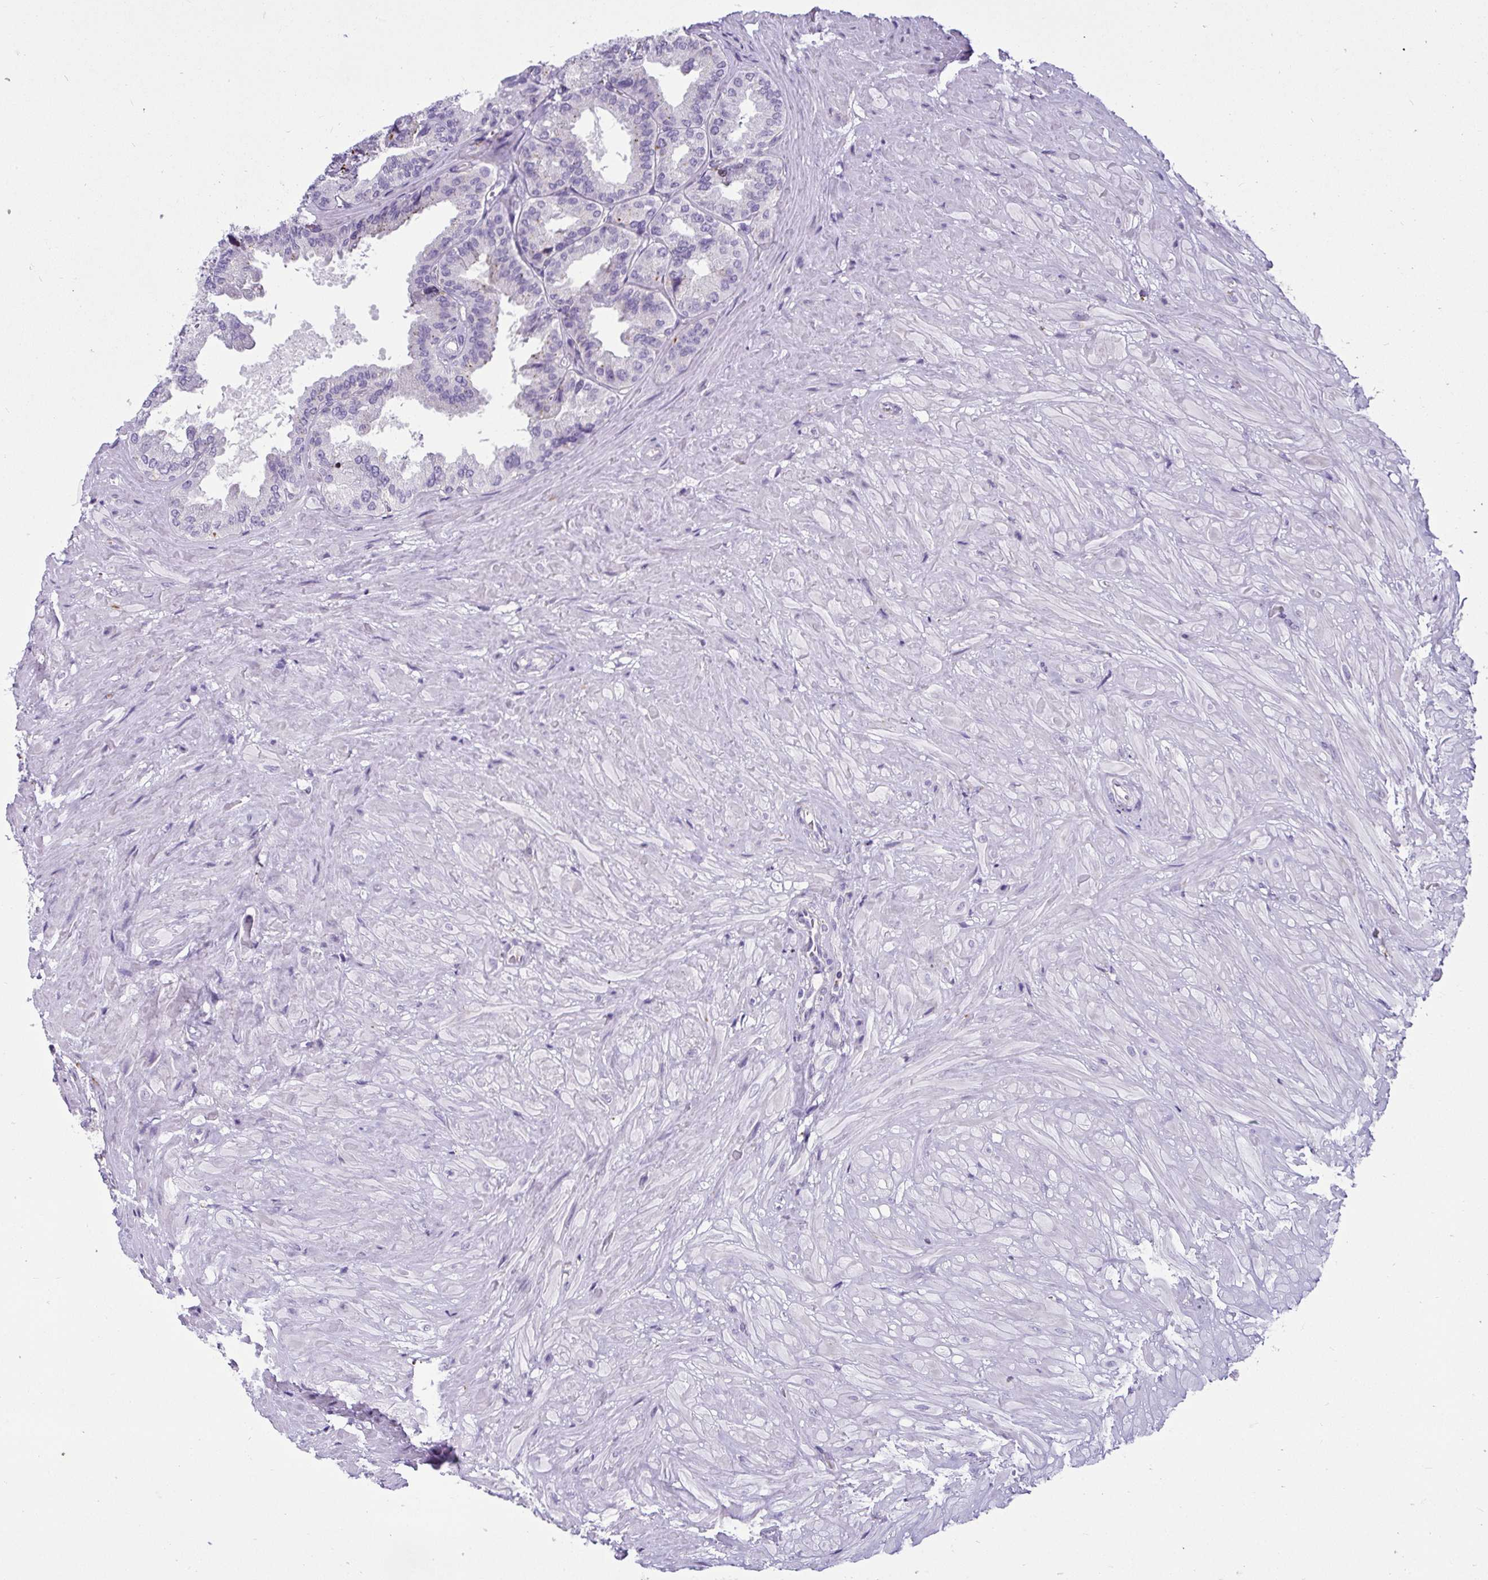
{"staining": {"intensity": "negative", "quantity": "none", "location": "none"}, "tissue": "seminal vesicle", "cell_type": "Glandular cells", "image_type": "normal", "snomed": [{"axis": "morphology", "description": "Normal tissue, NOS"}, {"axis": "topography", "description": "Seminal veicle"}], "caption": "This is an immunohistochemistry photomicrograph of normal human seminal vesicle. There is no expression in glandular cells.", "gene": "CTSZ", "patient": {"sex": "male", "age": 68}}